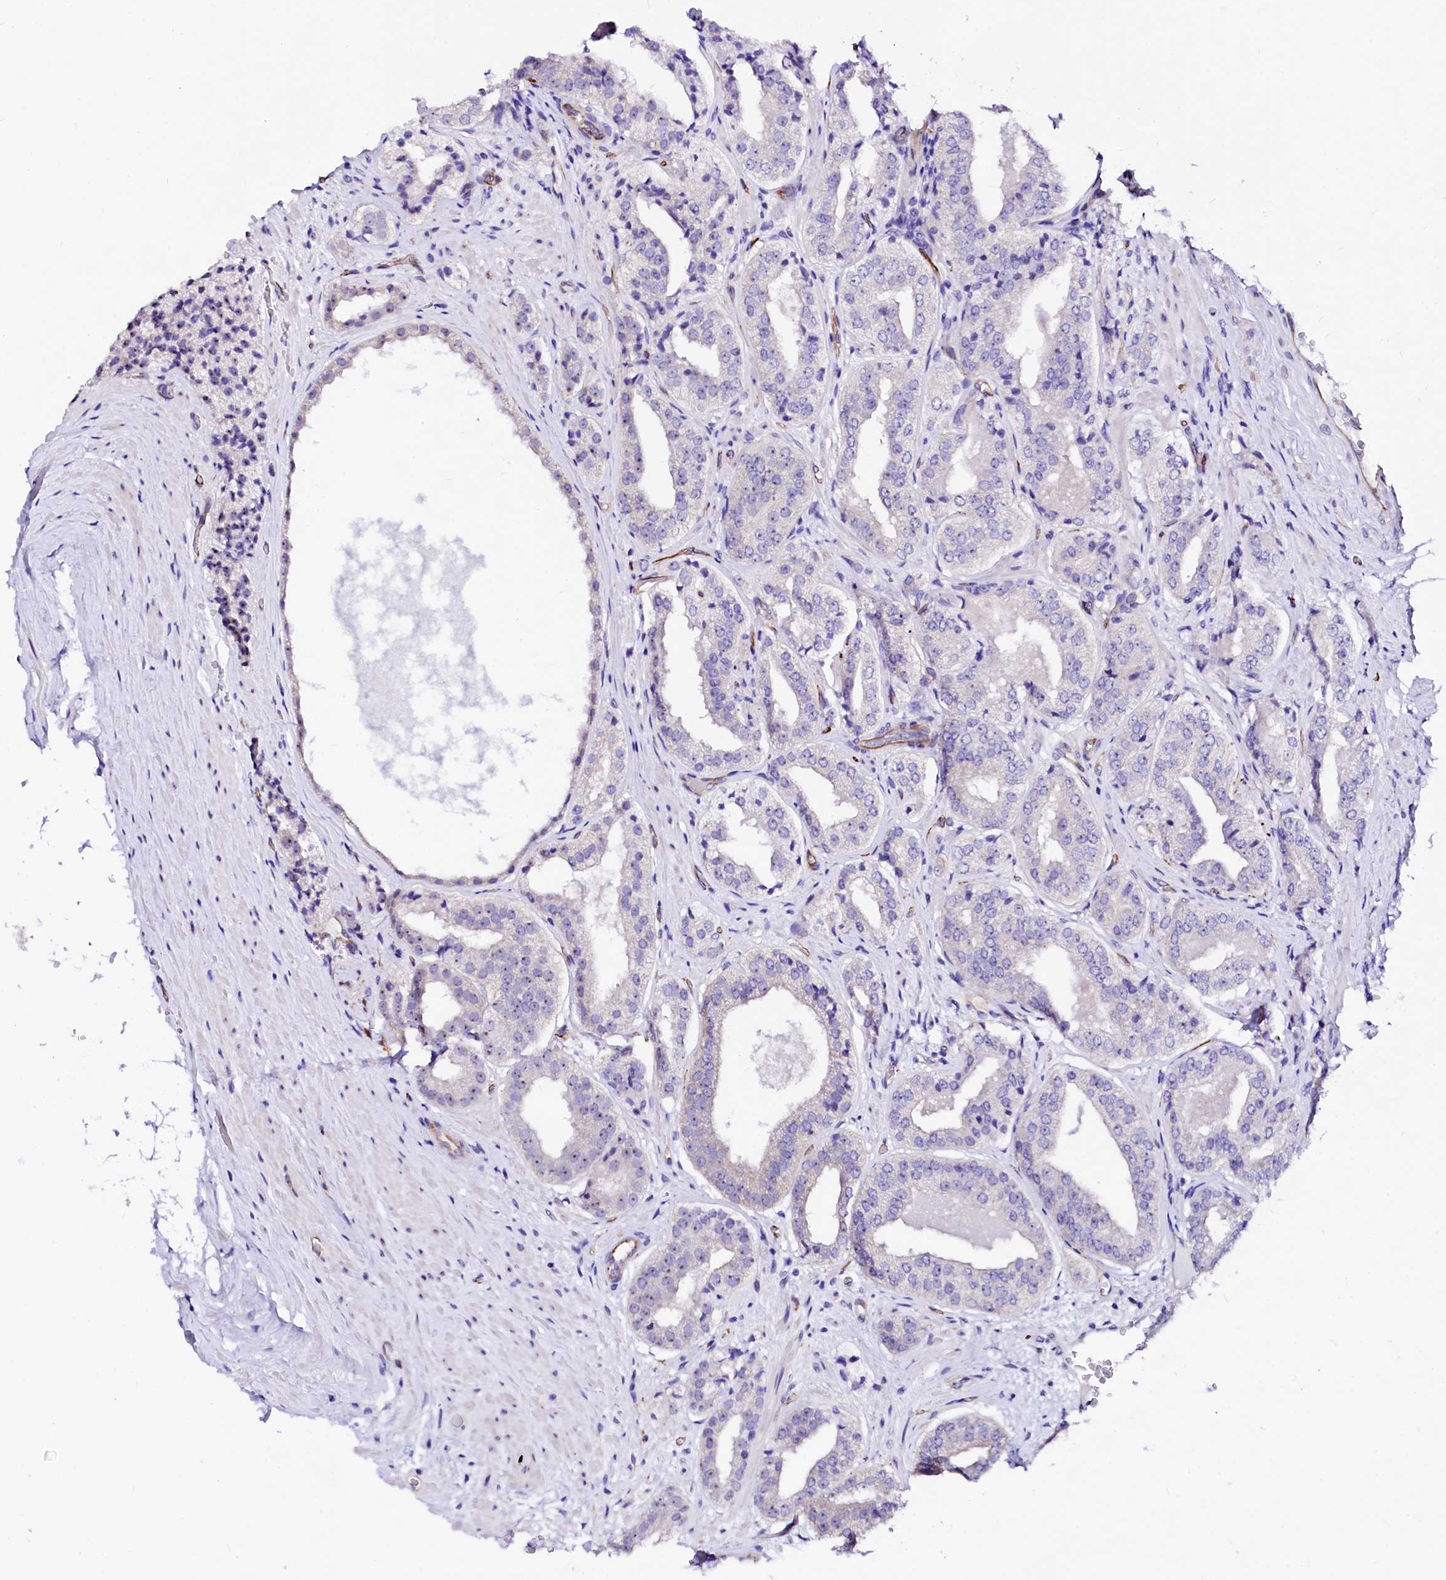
{"staining": {"intensity": "negative", "quantity": "none", "location": "none"}, "tissue": "prostate cancer", "cell_type": "Tumor cells", "image_type": "cancer", "snomed": [{"axis": "morphology", "description": "Adenocarcinoma, High grade"}, {"axis": "topography", "description": "Prostate"}], "caption": "An immunohistochemistry (IHC) photomicrograph of prostate cancer (adenocarcinoma (high-grade)) is shown. There is no staining in tumor cells of prostate cancer (adenocarcinoma (high-grade)). The staining is performed using DAB brown chromogen with nuclei counter-stained in using hematoxylin.", "gene": "SFR1", "patient": {"sex": "male", "age": 71}}